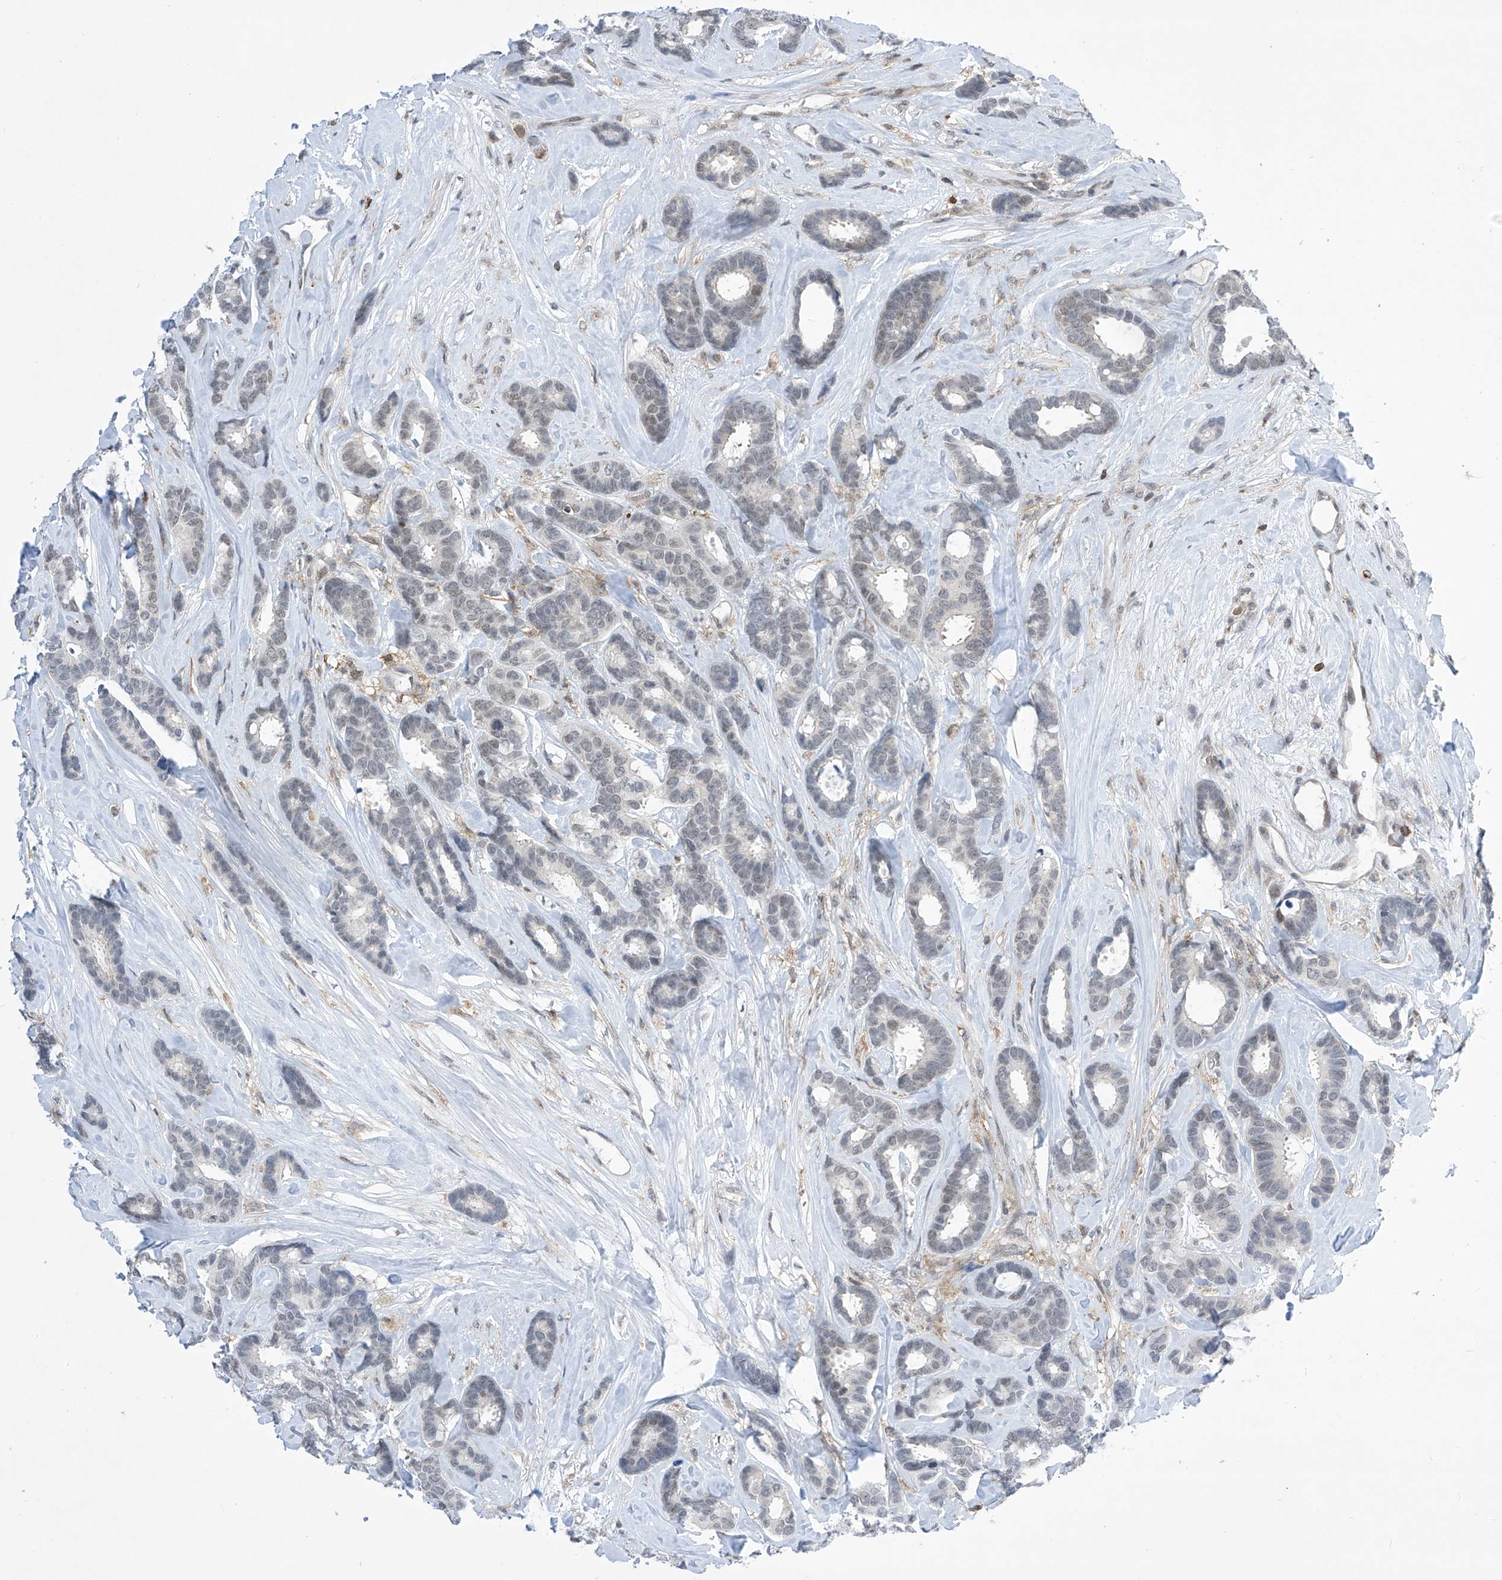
{"staining": {"intensity": "negative", "quantity": "none", "location": "none"}, "tissue": "breast cancer", "cell_type": "Tumor cells", "image_type": "cancer", "snomed": [{"axis": "morphology", "description": "Duct carcinoma"}, {"axis": "topography", "description": "Breast"}], "caption": "Tumor cells are negative for brown protein staining in breast invasive ductal carcinoma.", "gene": "MSL3", "patient": {"sex": "female", "age": 87}}